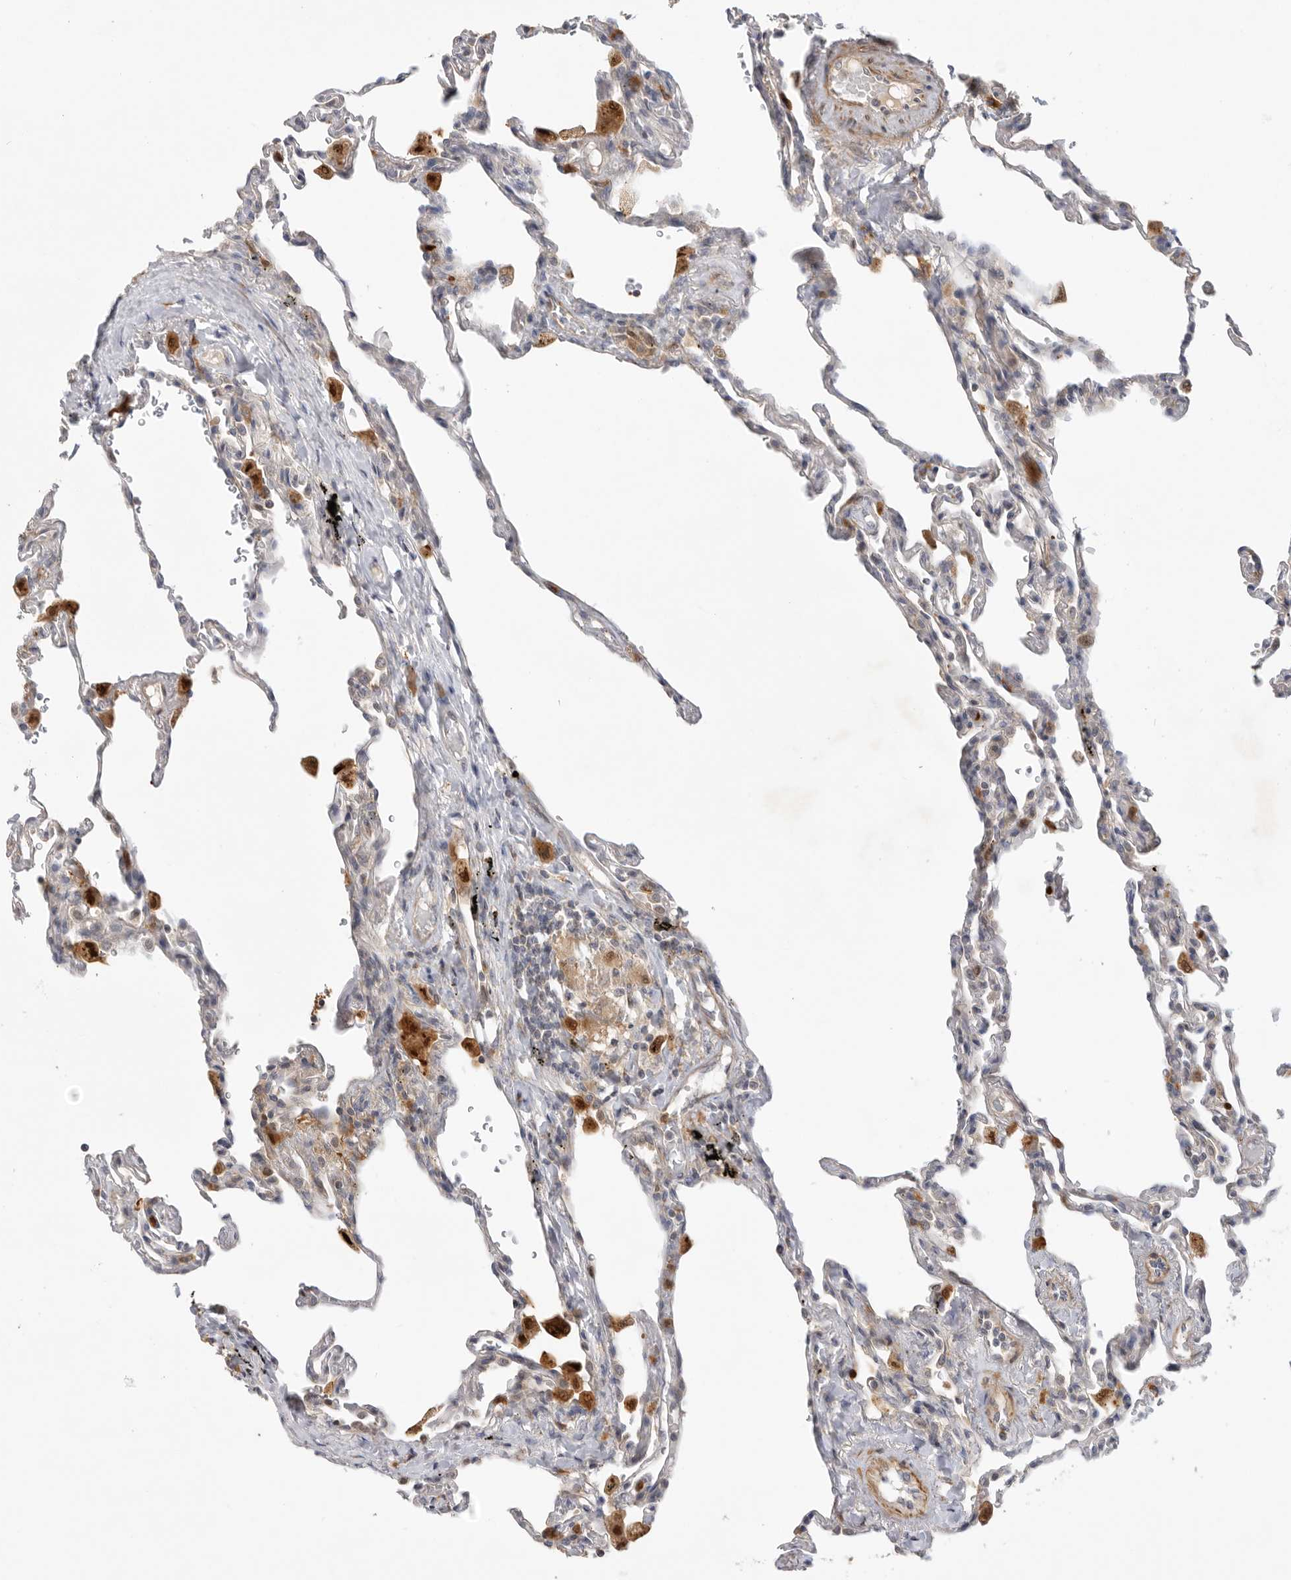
{"staining": {"intensity": "negative", "quantity": "none", "location": "none"}, "tissue": "lung", "cell_type": "Alveolar cells", "image_type": "normal", "snomed": [{"axis": "morphology", "description": "Normal tissue, NOS"}, {"axis": "topography", "description": "Lung"}], "caption": "Immunohistochemistry (IHC) histopathology image of unremarkable lung: lung stained with DAB exhibits no significant protein staining in alveolar cells.", "gene": "GNE", "patient": {"sex": "male", "age": 59}}